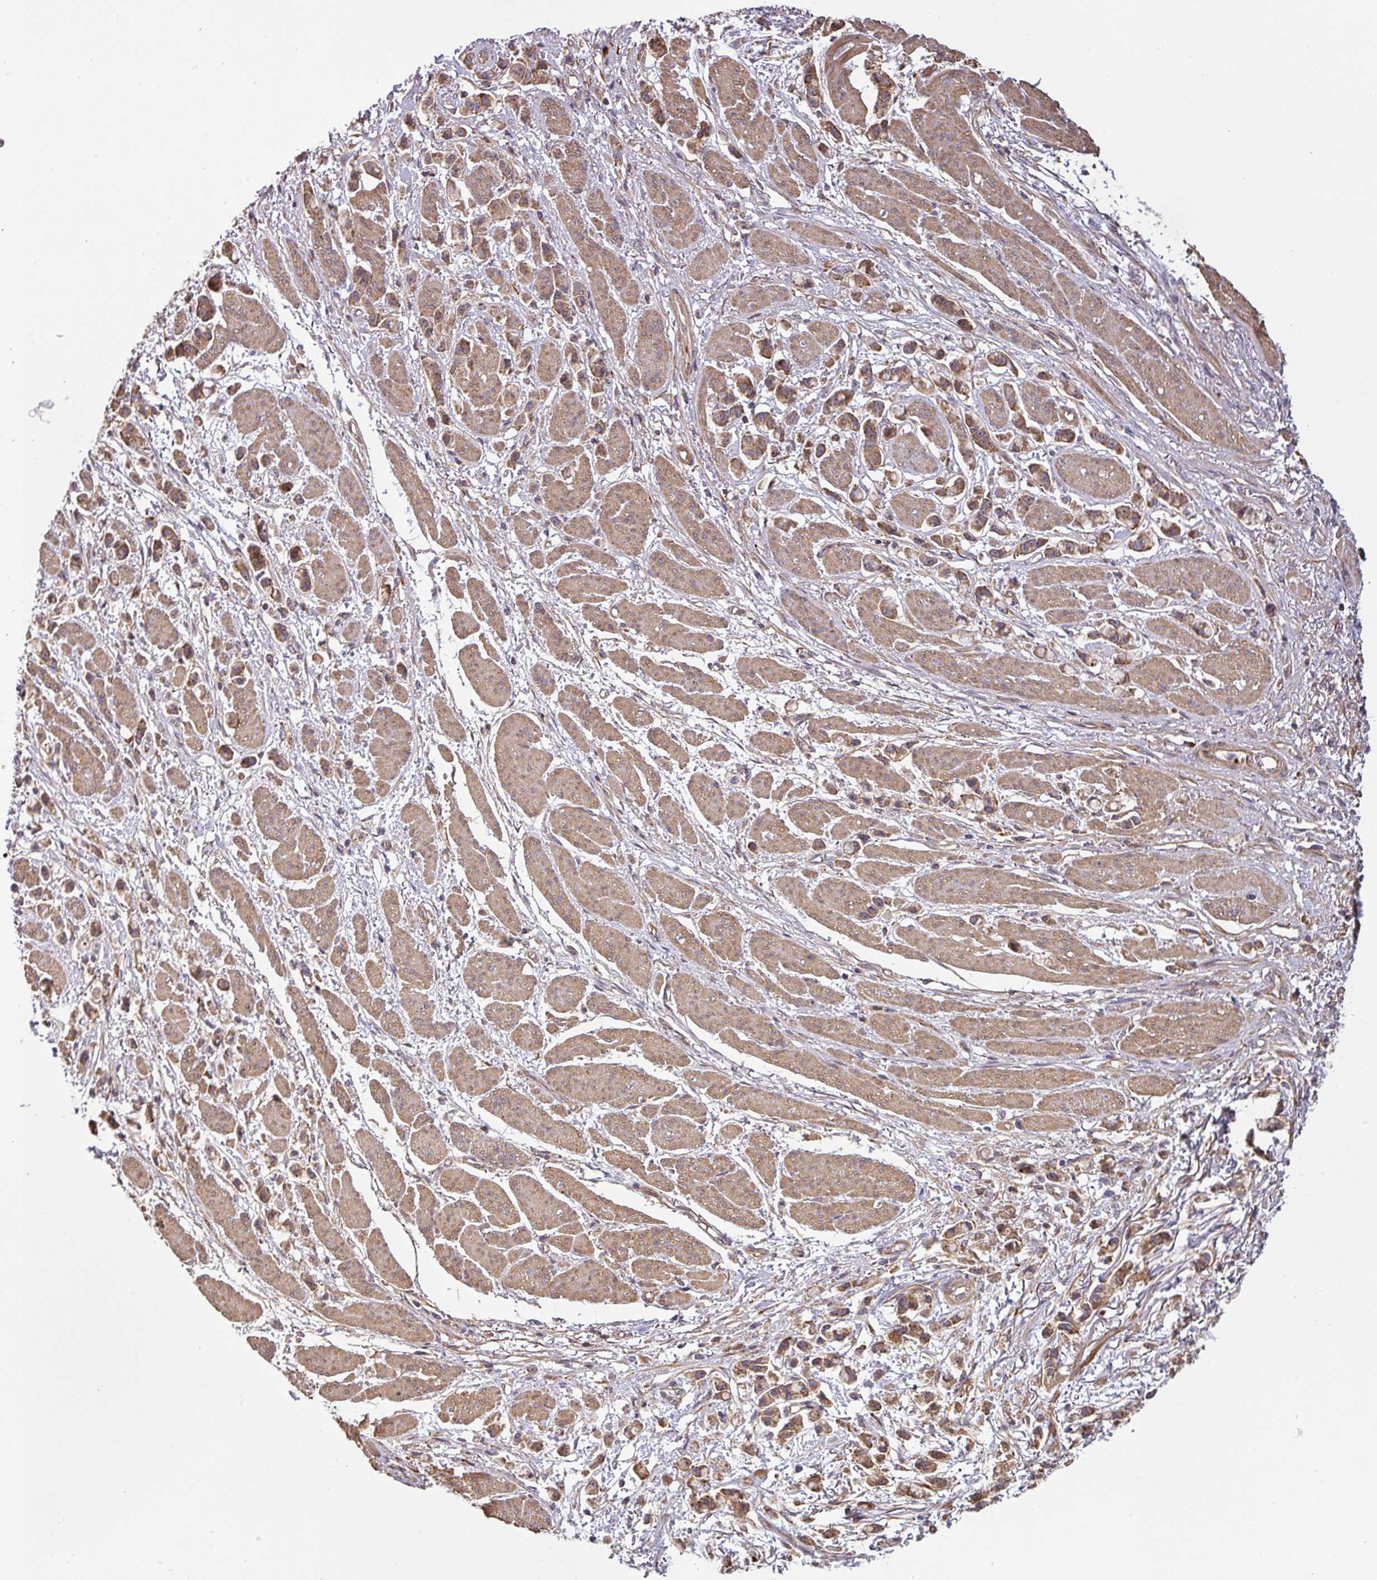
{"staining": {"intensity": "moderate", "quantity": ">75%", "location": "cytoplasmic/membranous"}, "tissue": "stomach cancer", "cell_type": "Tumor cells", "image_type": "cancer", "snomed": [{"axis": "morphology", "description": "Adenocarcinoma, NOS"}, {"axis": "topography", "description": "Stomach"}], "caption": "Stomach cancer stained with IHC displays moderate cytoplasmic/membranous expression in approximately >75% of tumor cells.", "gene": "CASP2", "patient": {"sex": "male", "age": 77}}